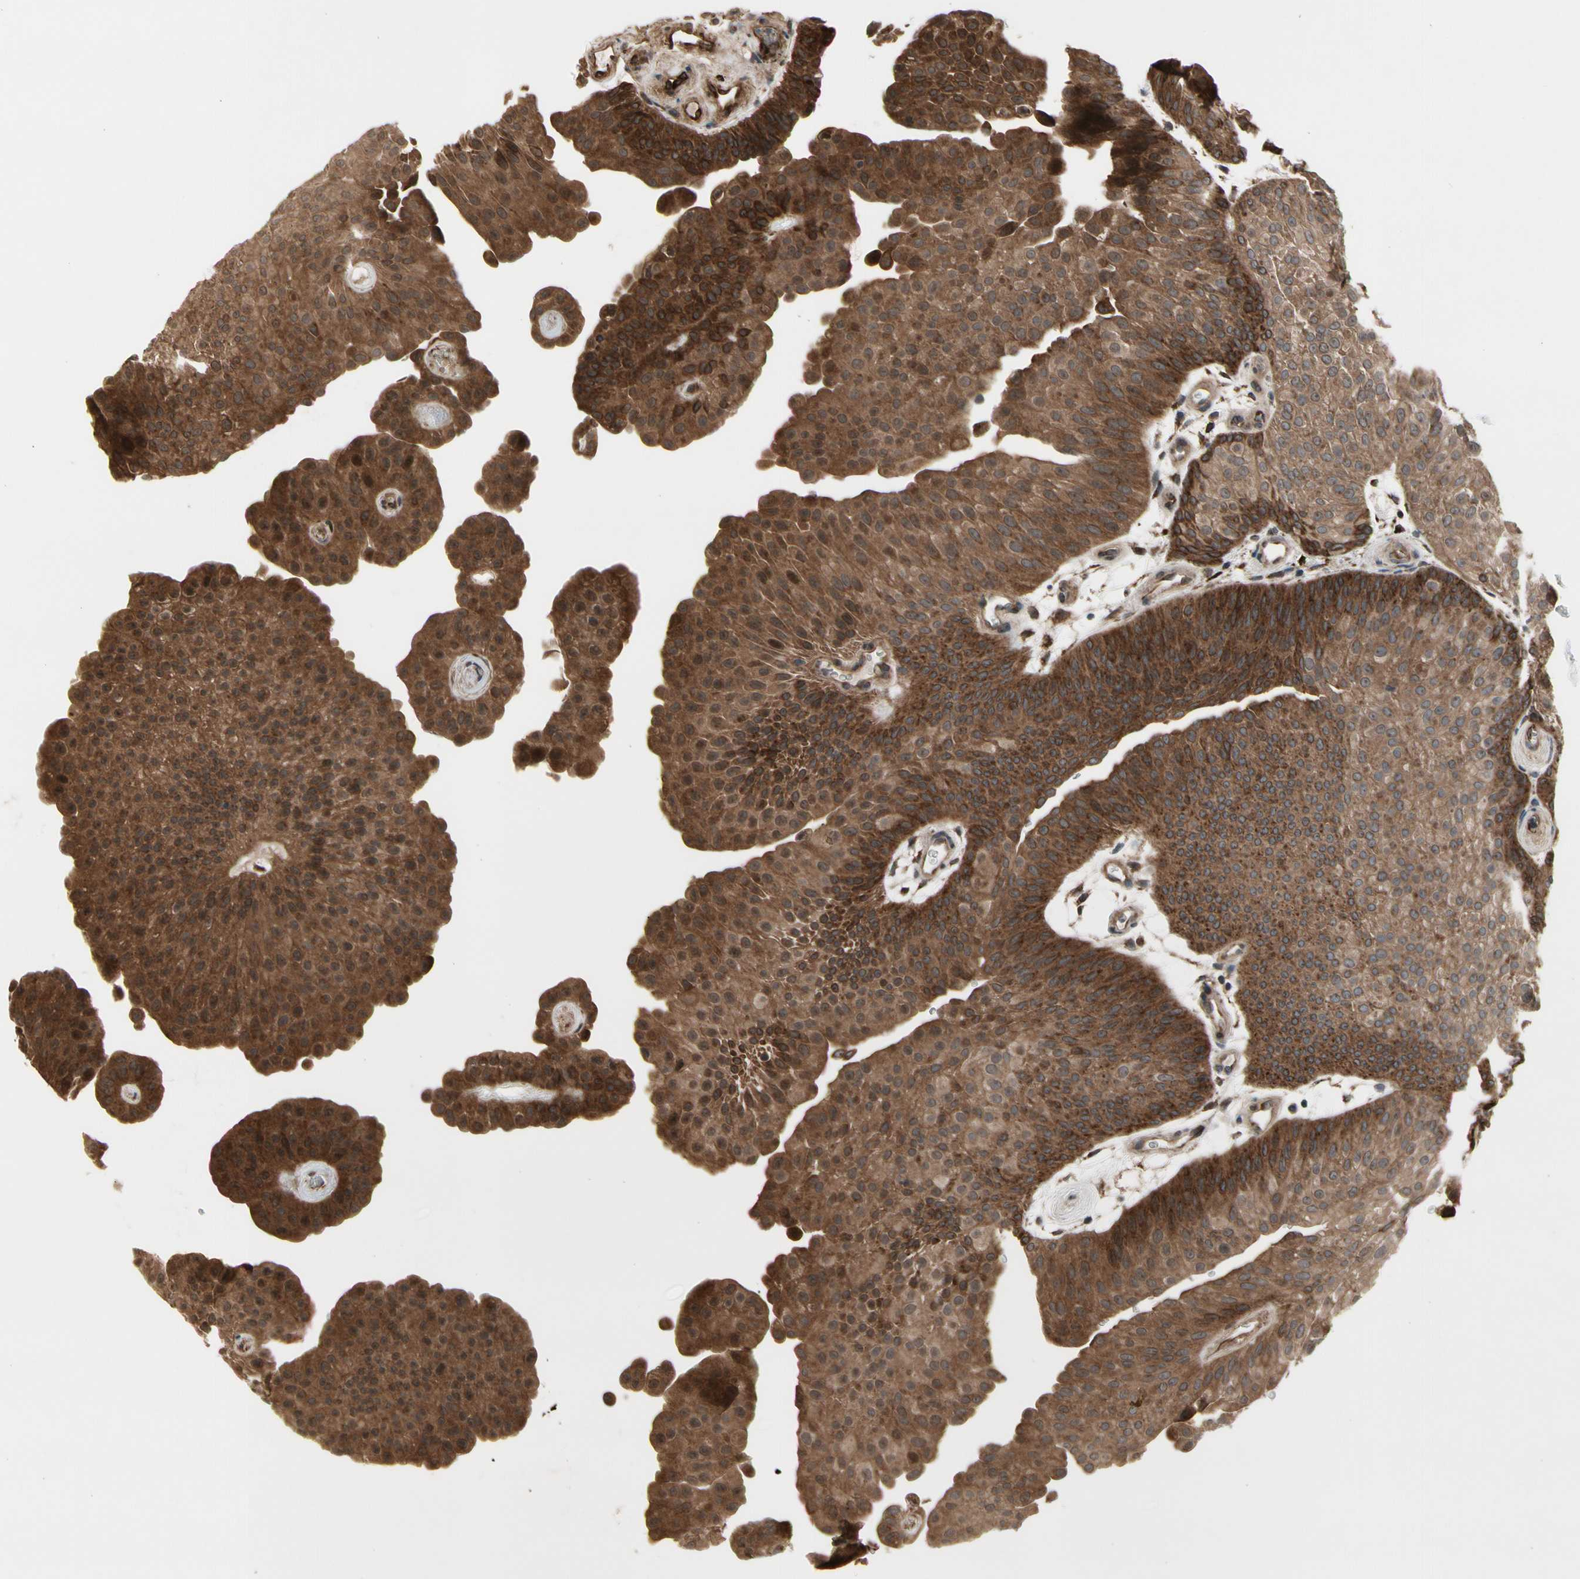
{"staining": {"intensity": "strong", "quantity": ">75%", "location": "cytoplasmic/membranous"}, "tissue": "urothelial cancer", "cell_type": "Tumor cells", "image_type": "cancer", "snomed": [{"axis": "morphology", "description": "Urothelial carcinoma, Low grade"}, {"axis": "topography", "description": "Urinary bladder"}], "caption": "A photomicrograph showing strong cytoplasmic/membranous expression in about >75% of tumor cells in low-grade urothelial carcinoma, as visualized by brown immunohistochemical staining.", "gene": "SLC39A9", "patient": {"sex": "female", "age": 60}}